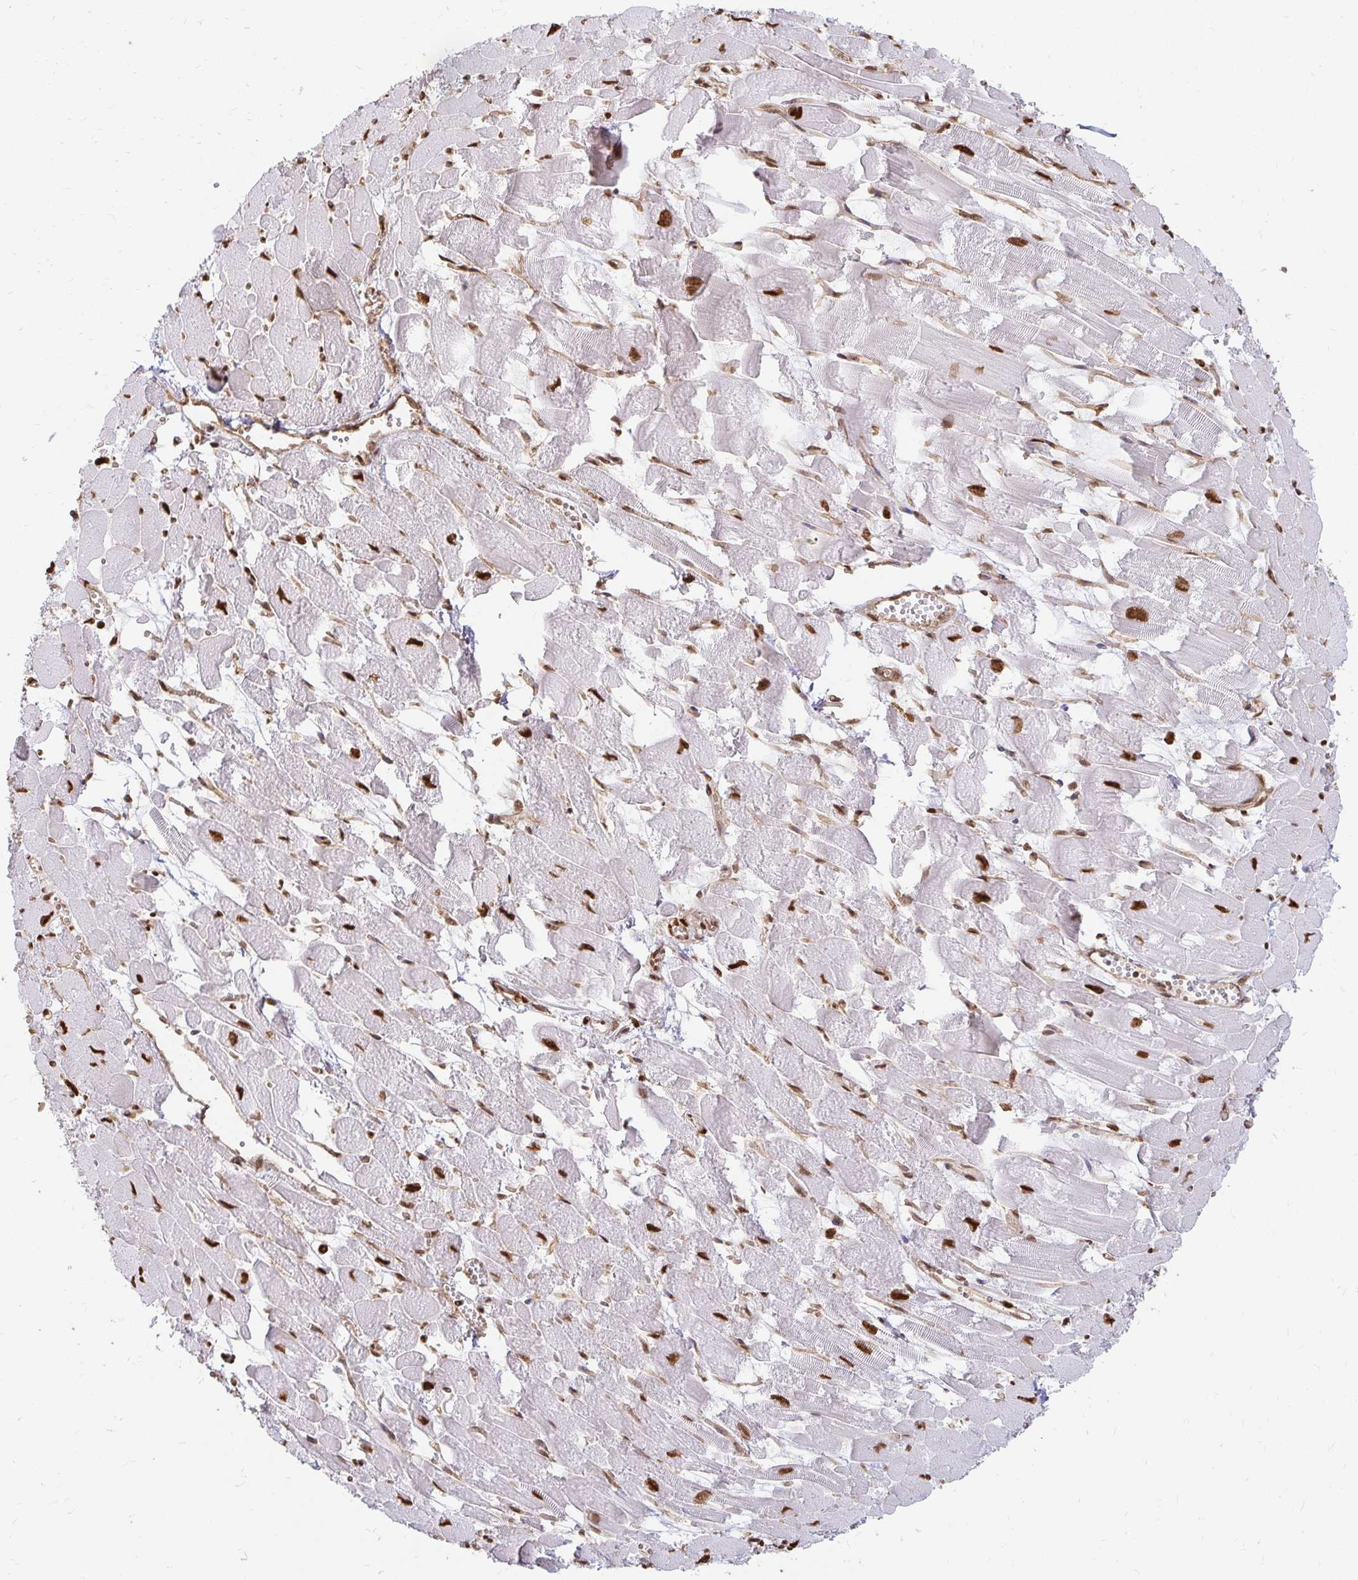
{"staining": {"intensity": "strong", "quantity": ">75%", "location": "nuclear"}, "tissue": "heart muscle", "cell_type": "Cardiomyocytes", "image_type": "normal", "snomed": [{"axis": "morphology", "description": "Normal tissue, NOS"}, {"axis": "topography", "description": "Heart"}], "caption": "Protein expression analysis of benign human heart muscle reveals strong nuclear expression in approximately >75% of cardiomyocytes.", "gene": "HNRNPU", "patient": {"sex": "female", "age": 52}}